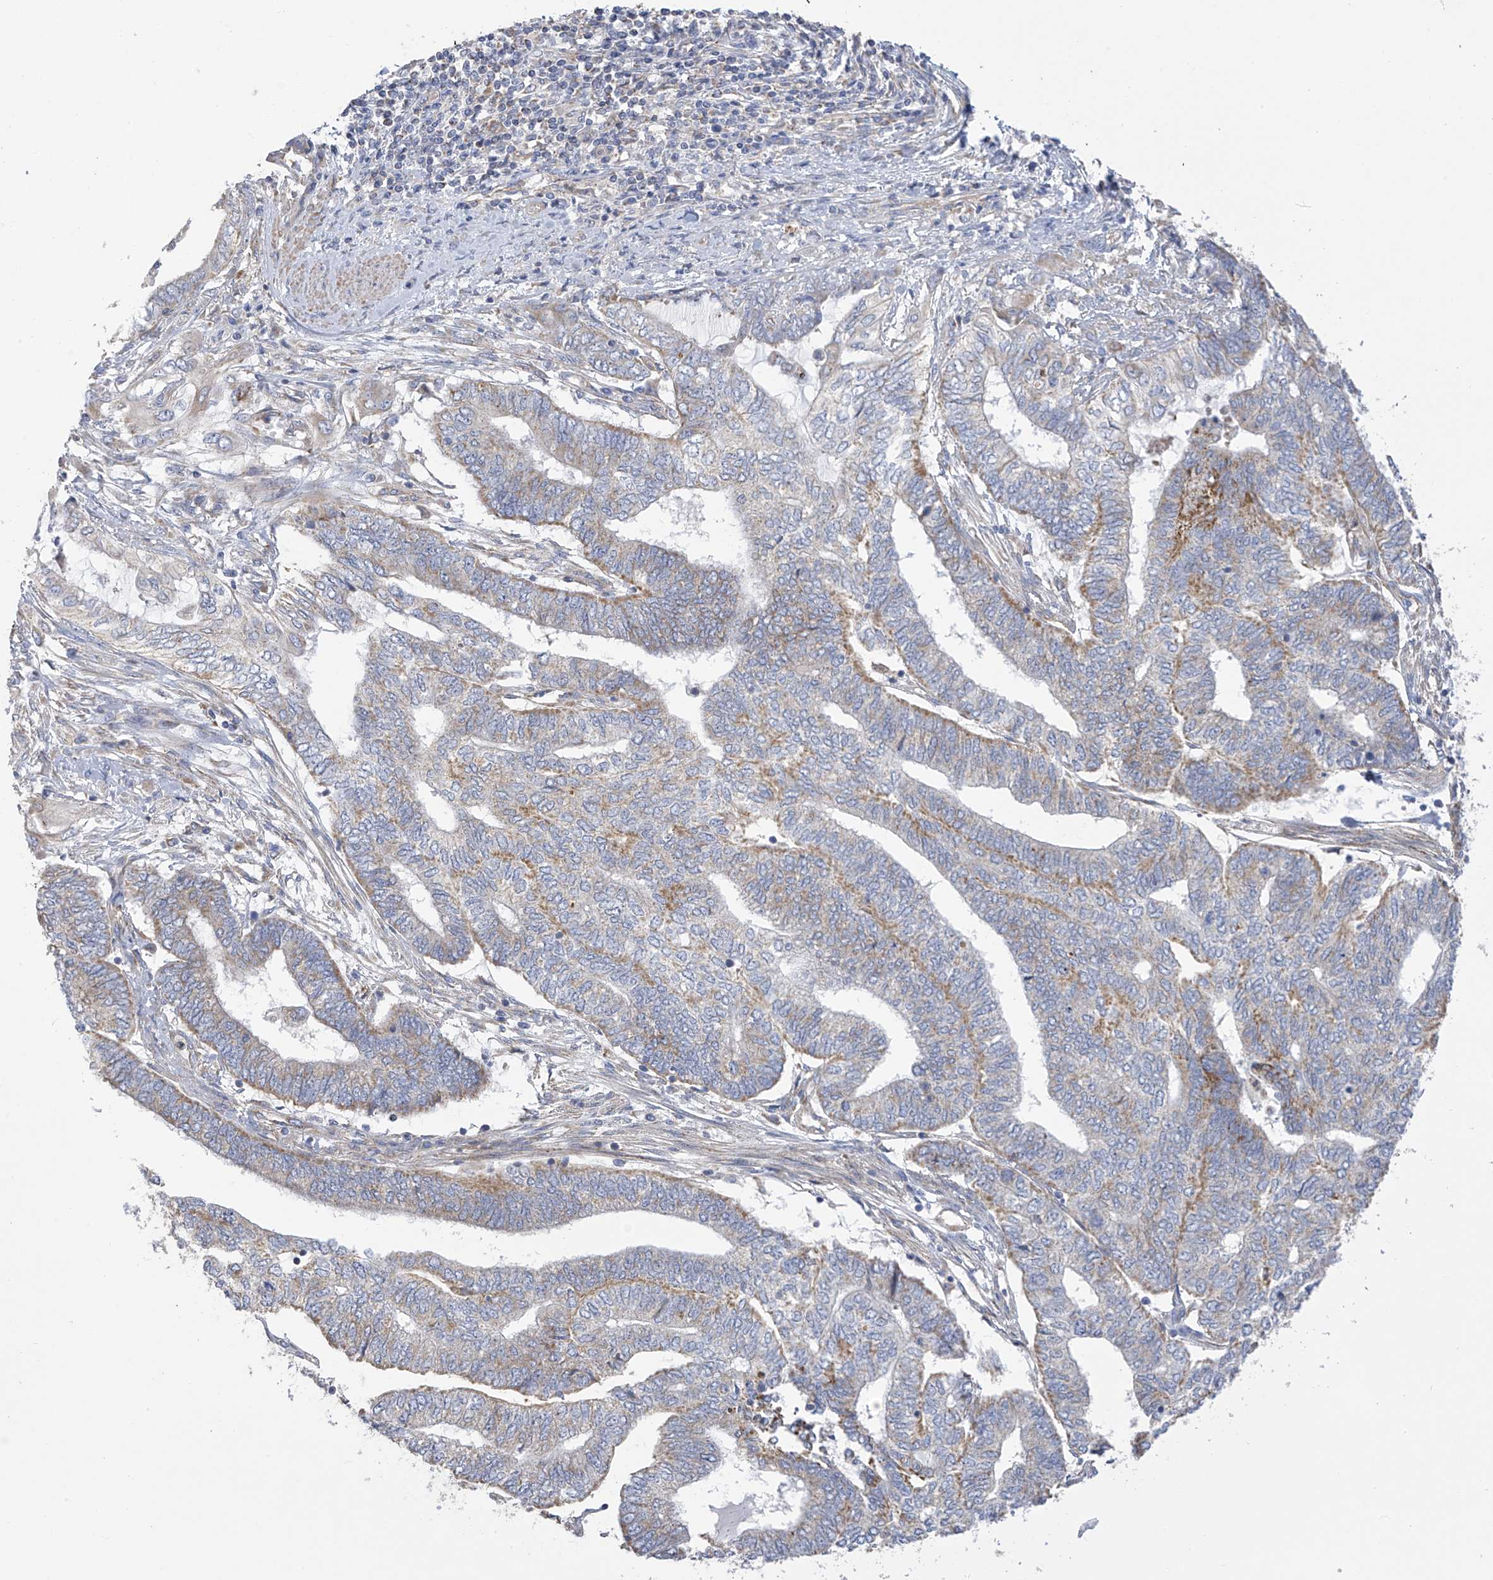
{"staining": {"intensity": "moderate", "quantity": "25%-75%", "location": "cytoplasmic/membranous"}, "tissue": "endometrial cancer", "cell_type": "Tumor cells", "image_type": "cancer", "snomed": [{"axis": "morphology", "description": "Adenocarcinoma, NOS"}, {"axis": "topography", "description": "Uterus"}, {"axis": "topography", "description": "Endometrium"}], "caption": "Brown immunohistochemical staining in human endometrial adenocarcinoma demonstrates moderate cytoplasmic/membranous positivity in approximately 25%-75% of tumor cells.", "gene": "ITM2B", "patient": {"sex": "female", "age": 70}}